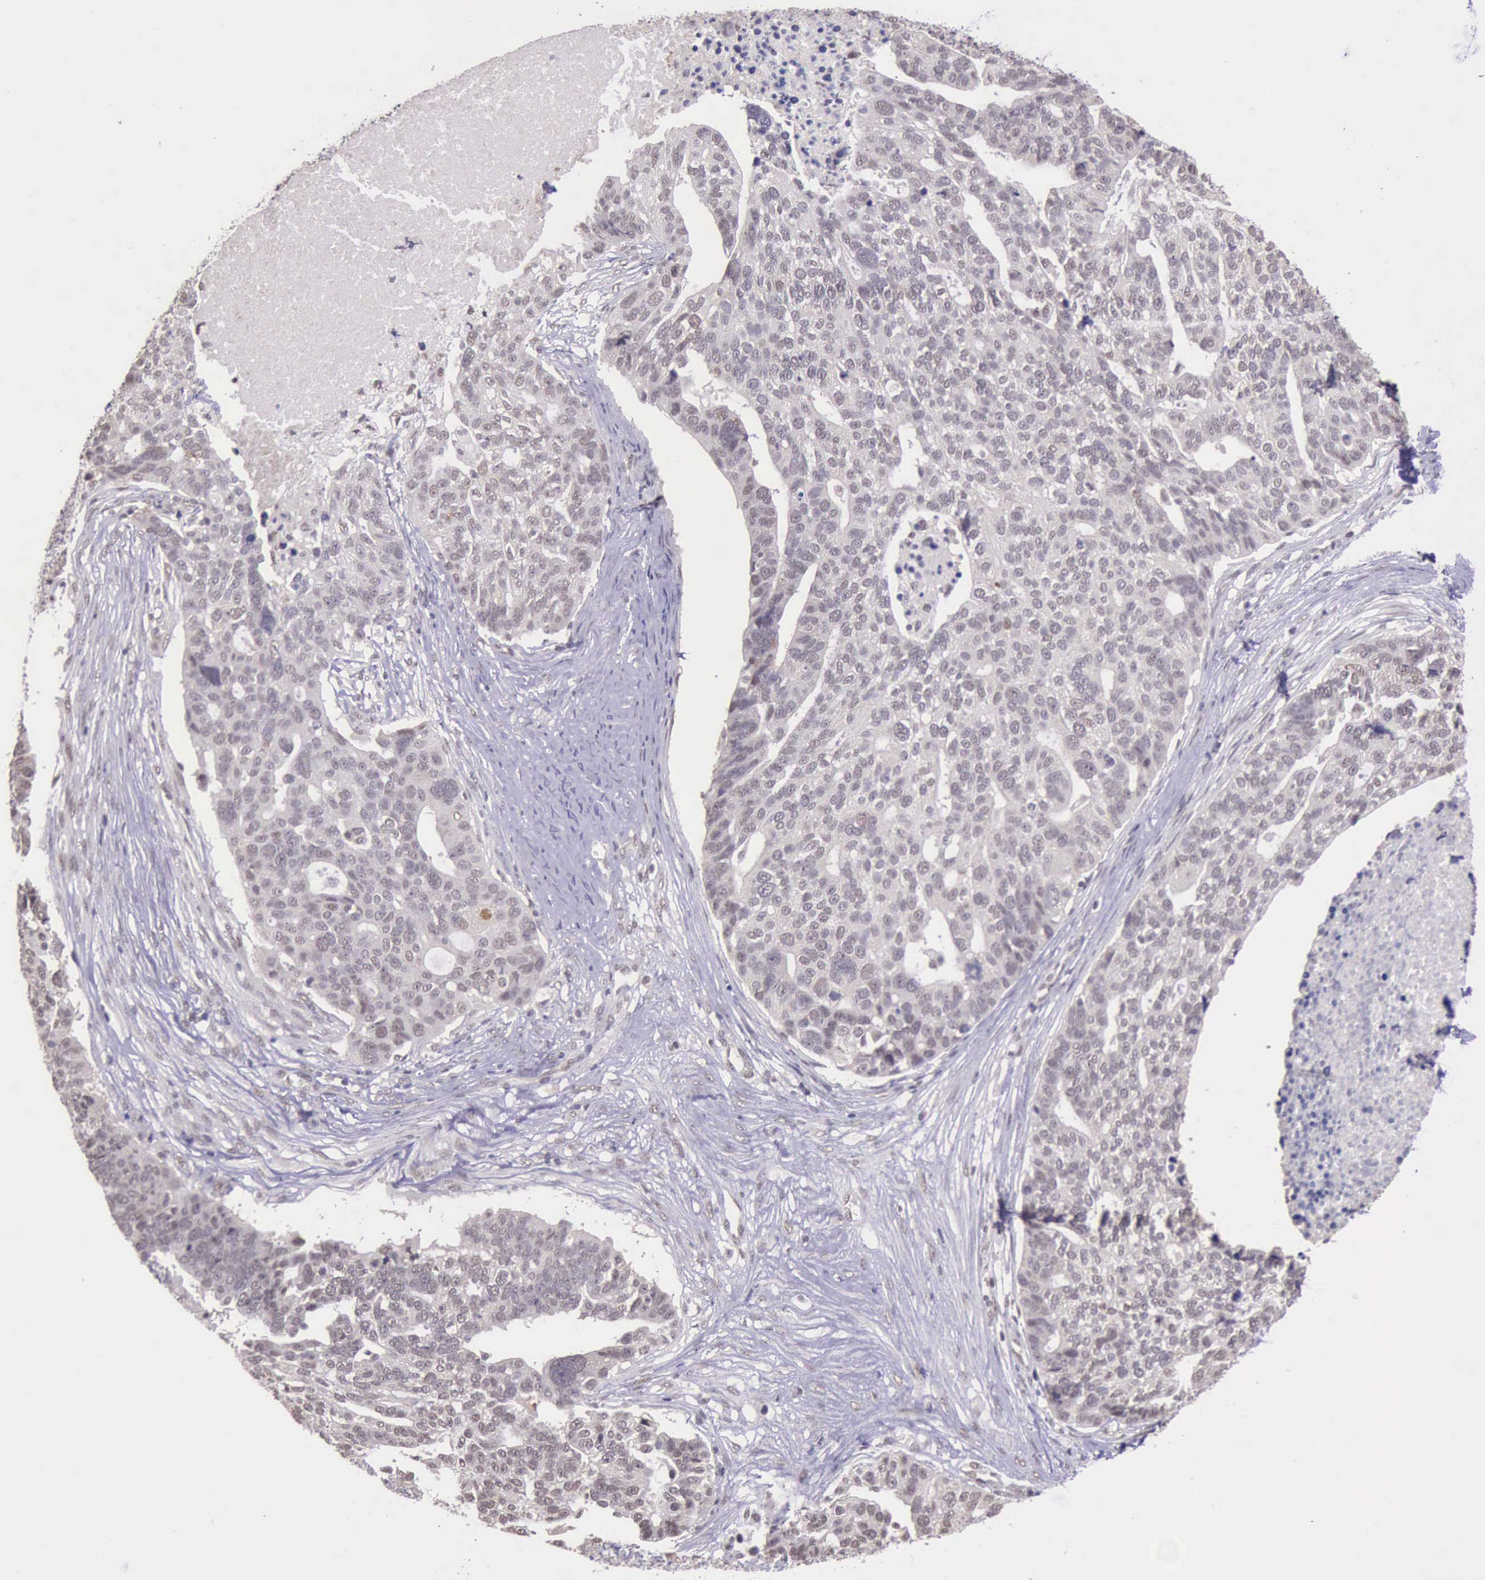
{"staining": {"intensity": "weak", "quantity": ">75%", "location": "nuclear"}, "tissue": "ovarian cancer", "cell_type": "Tumor cells", "image_type": "cancer", "snomed": [{"axis": "morphology", "description": "Cystadenocarcinoma, serous, NOS"}, {"axis": "topography", "description": "Ovary"}], "caption": "Approximately >75% of tumor cells in human ovarian cancer demonstrate weak nuclear protein positivity as visualized by brown immunohistochemical staining.", "gene": "PRPF39", "patient": {"sex": "female", "age": 59}}